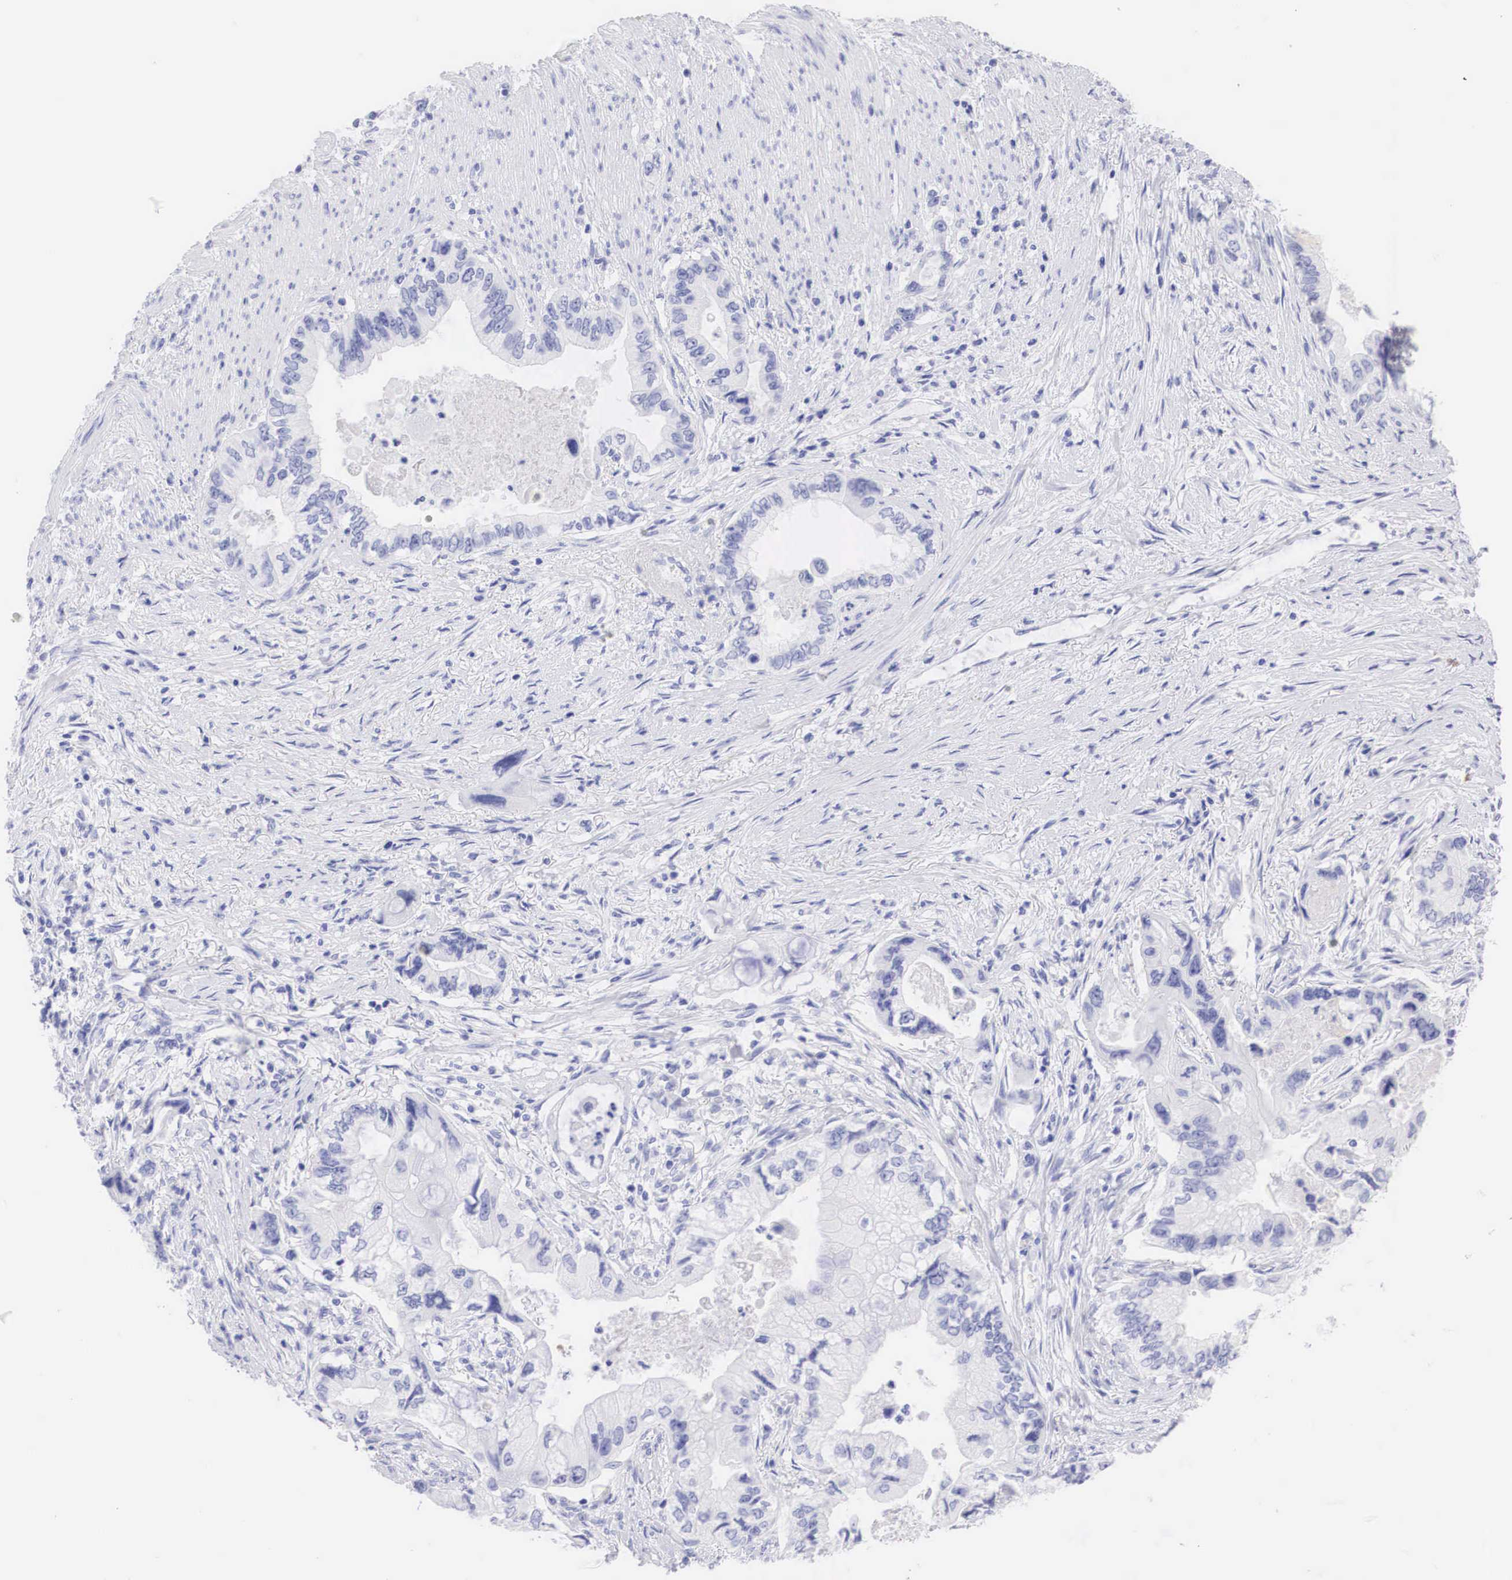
{"staining": {"intensity": "negative", "quantity": "none", "location": "none"}, "tissue": "pancreatic cancer", "cell_type": "Tumor cells", "image_type": "cancer", "snomed": [{"axis": "morphology", "description": "Adenocarcinoma, NOS"}, {"axis": "topography", "description": "Pancreas"}, {"axis": "topography", "description": "Stomach, upper"}], "caption": "This is a micrograph of immunohistochemistry staining of adenocarcinoma (pancreatic), which shows no positivity in tumor cells. (Immunohistochemistry, brightfield microscopy, high magnification).", "gene": "TYR", "patient": {"sex": "male", "age": 77}}